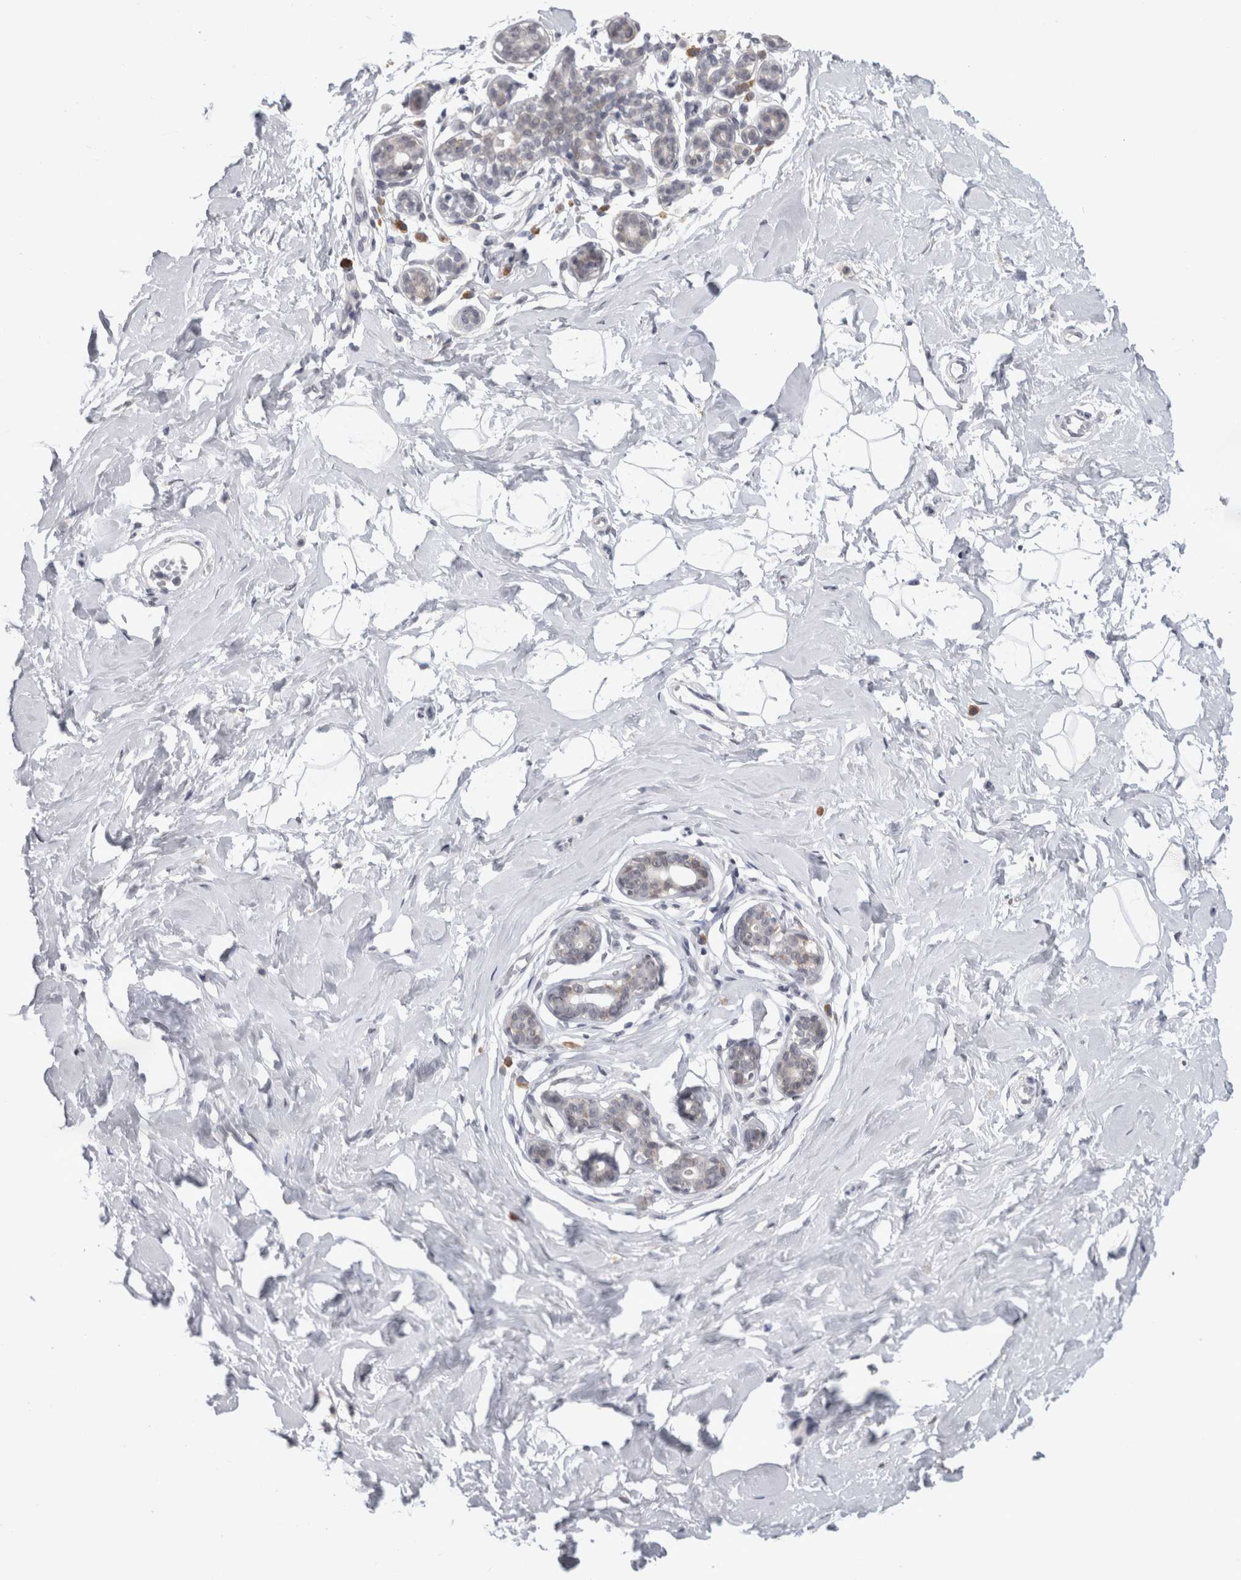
{"staining": {"intensity": "negative", "quantity": "none", "location": "none"}, "tissue": "breast", "cell_type": "Adipocytes", "image_type": "normal", "snomed": [{"axis": "morphology", "description": "Normal tissue, NOS"}, {"axis": "morphology", "description": "Adenoma, NOS"}, {"axis": "topography", "description": "Breast"}], "caption": "The histopathology image displays no significant staining in adipocytes of breast. (DAB immunohistochemistry with hematoxylin counter stain).", "gene": "TMEM242", "patient": {"sex": "female", "age": 23}}